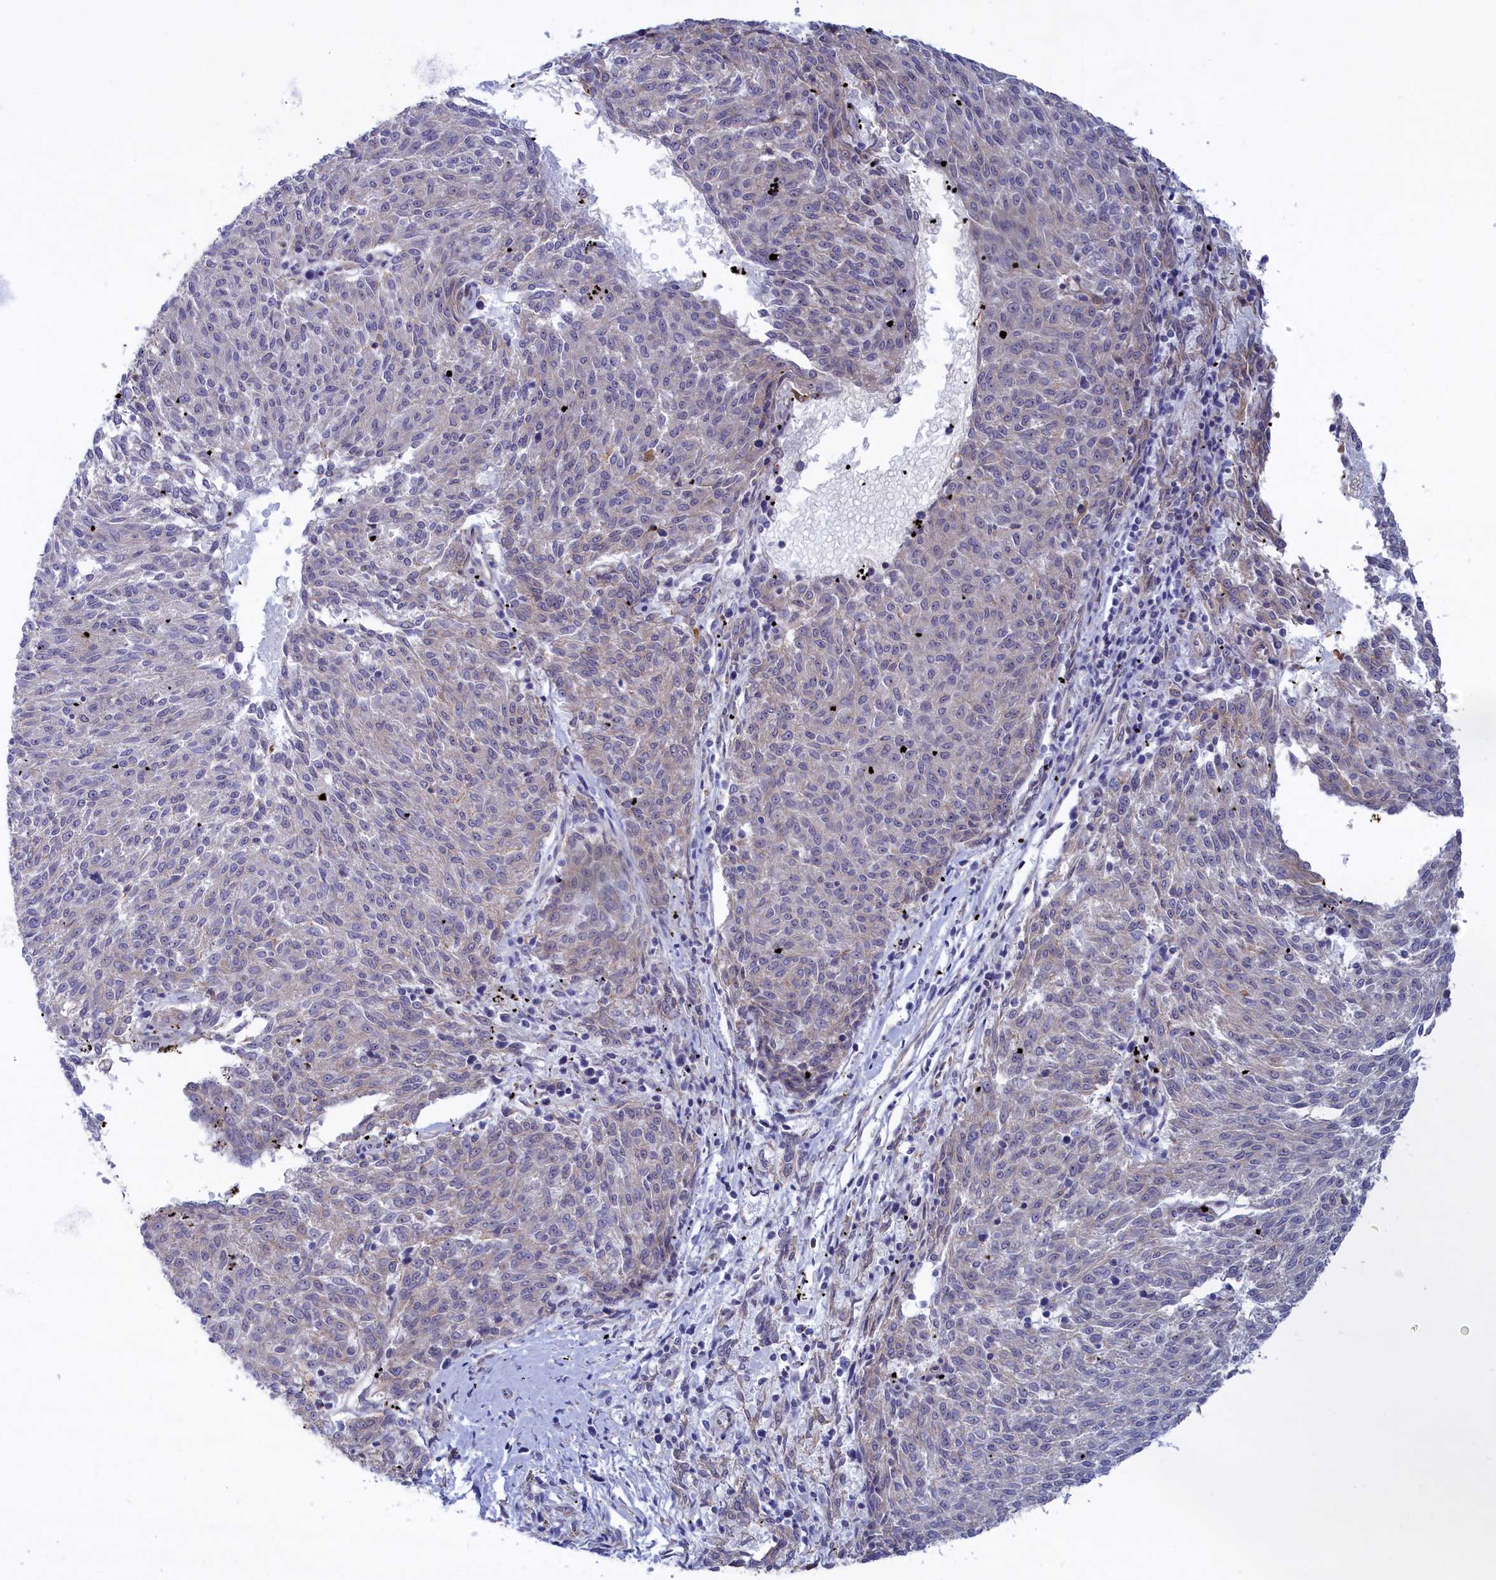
{"staining": {"intensity": "negative", "quantity": "none", "location": "none"}, "tissue": "melanoma", "cell_type": "Tumor cells", "image_type": "cancer", "snomed": [{"axis": "morphology", "description": "Malignant melanoma, NOS"}, {"axis": "topography", "description": "Skin"}], "caption": "Melanoma was stained to show a protein in brown. There is no significant positivity in tumor cells.", "gene": "ABCC12", "patient": {"sex": "female", "age": 72}}